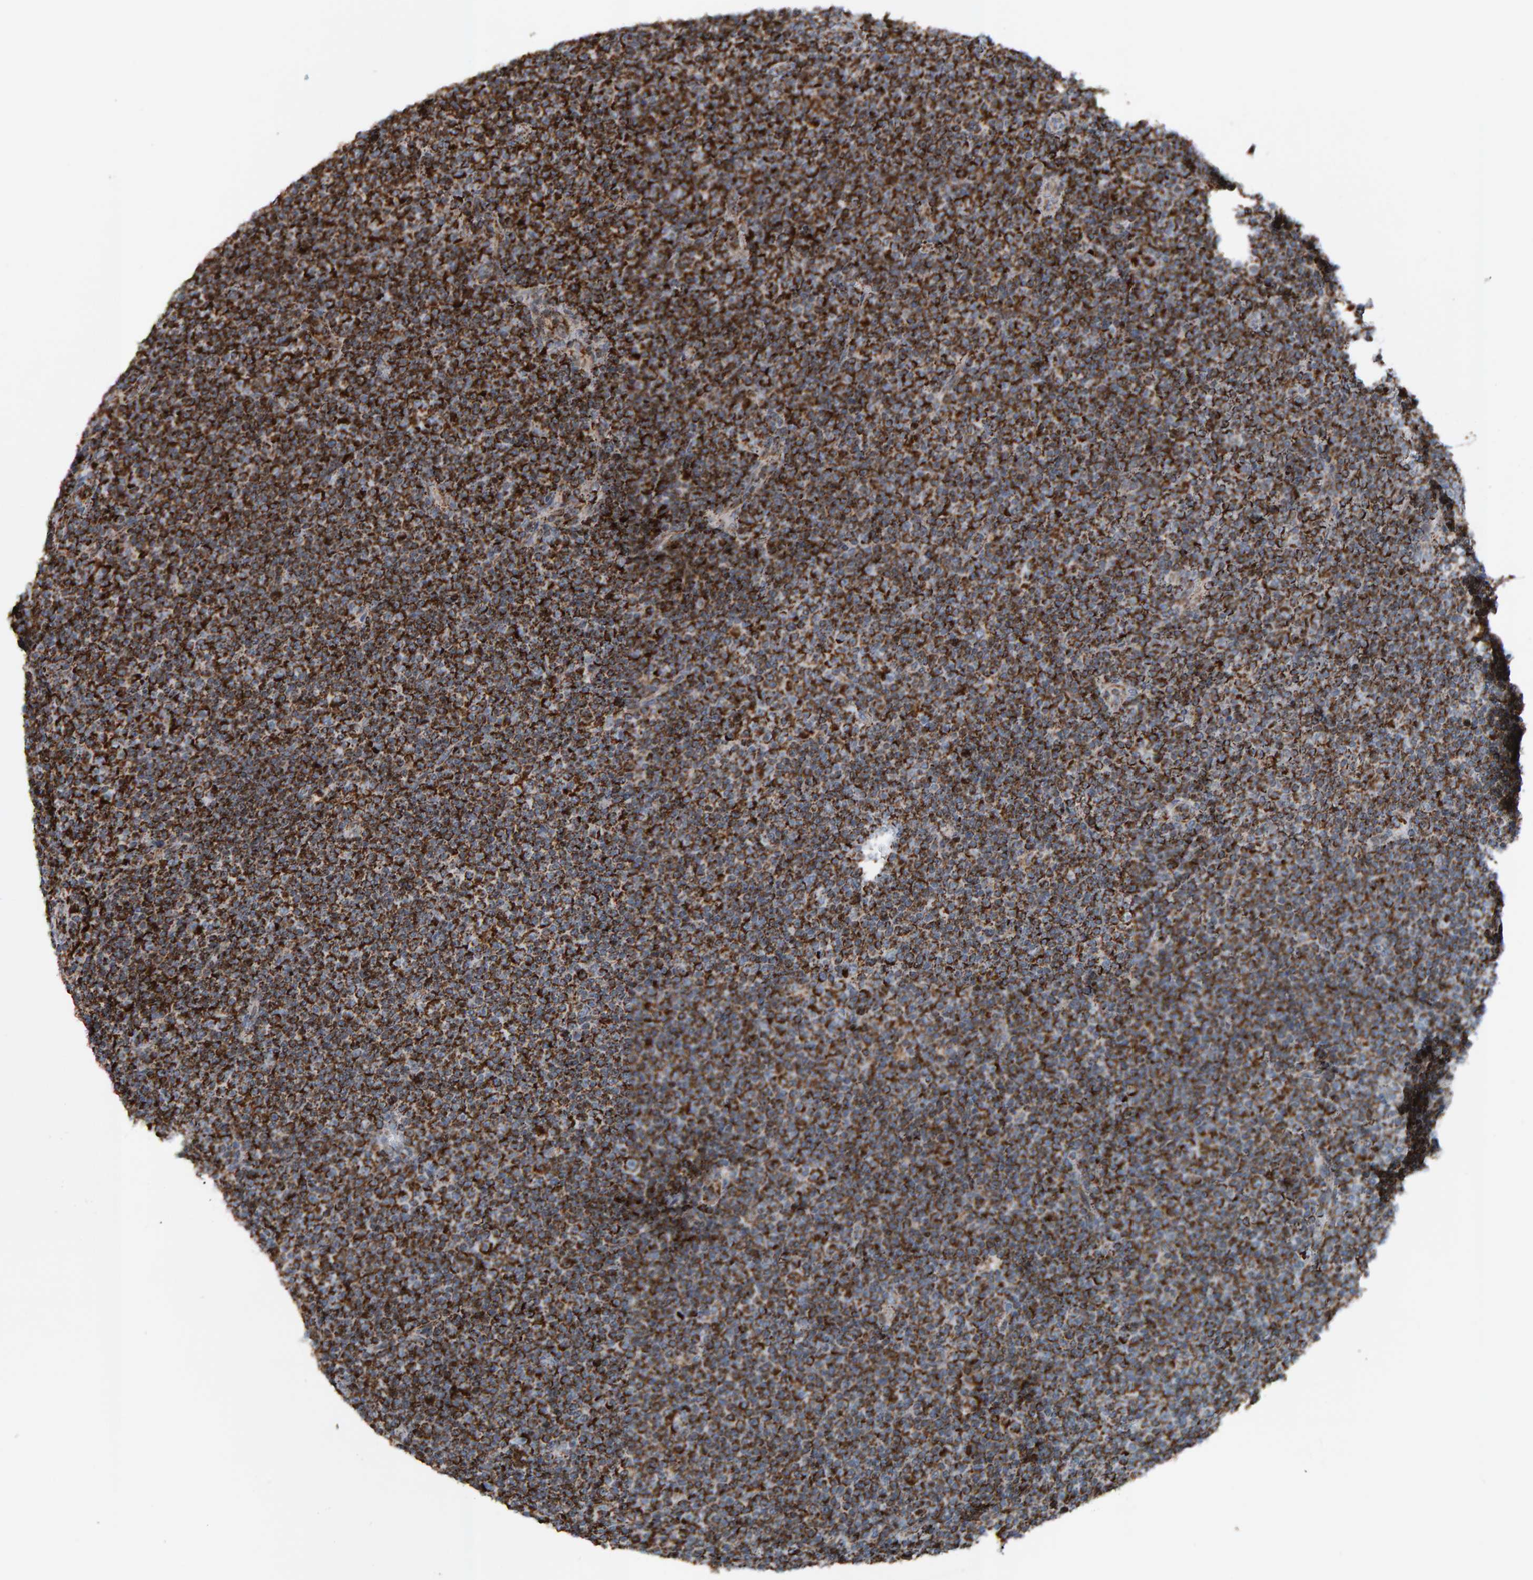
{"staining": {"intensity": "strong", "quantity": ">75%", "location": "cytoplasmic/membranous"}, "tissue": "lymphoma", "cell_type": "Tumor cells", "image_type": "cancer", "snomed": [{"axis": "morphology", "description": "Malignant lymphoma, non-Hodgkin's type, Low grade"}, {"axis": "topography", "description": "Lymph node"}], "caption": "Tumor cells reveal high levels of strong cytoplasmic/membranous expression in about >75% of cells in human lymphoma. (IHC, brightfield microscopy, high magnification).", "gene": "ZNF48", "patient": {"sex": "female", "age": 67}}